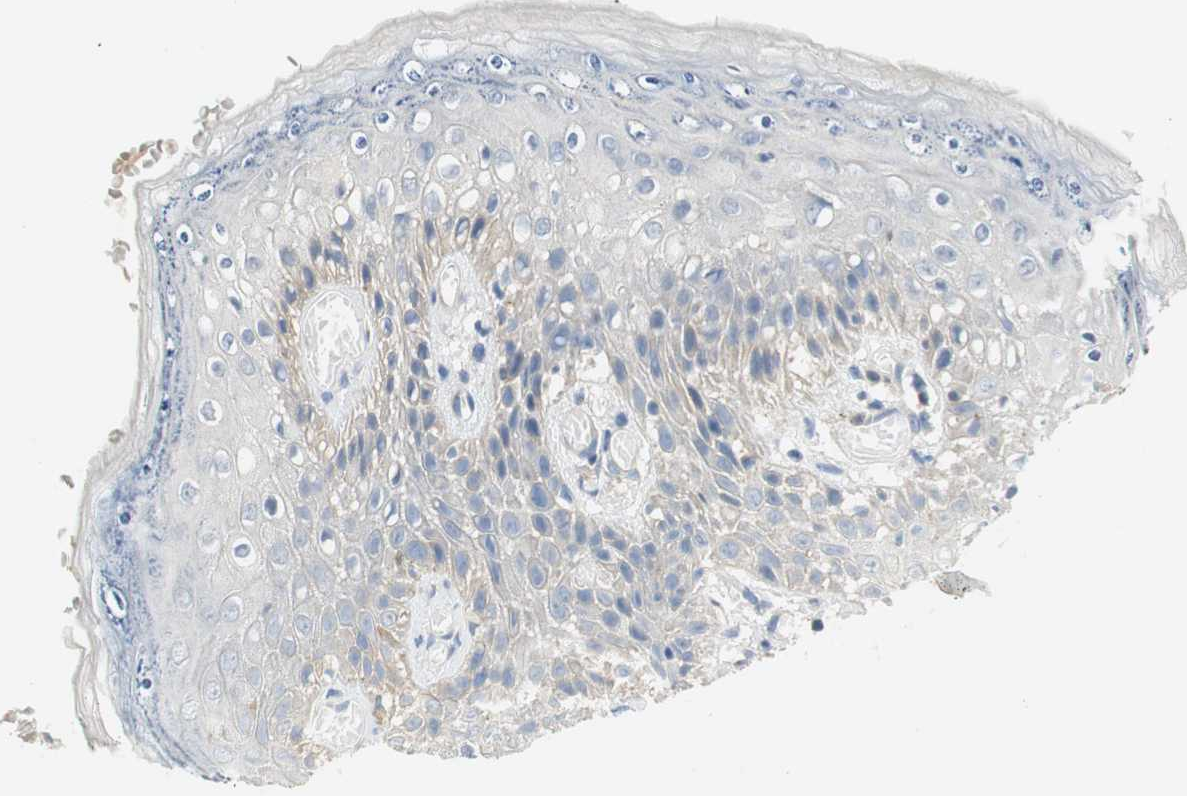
{"staining": {"intensity": "negative", "quantity": "none", "location": "none"}, "tissue": "skin", "cell_type": "Epidermal cells", "image_type": "normal", "snomed": [{"axis": "morphology", "description": "Normal tissue, NOS"}, {"axis": "topography", "description": "Anal"}], "caption": "Immunohistochemistry image of benign human skin stained for a protein (brown), which shows no staining in epidermal cells. (Stains: DAB immunohistochemistry with hematoxylin counter stain, Microscopy: brightfield microscopy at high magnification).", "gene": "CCM2L", "patient": {"sex": "female", "age": 46}}